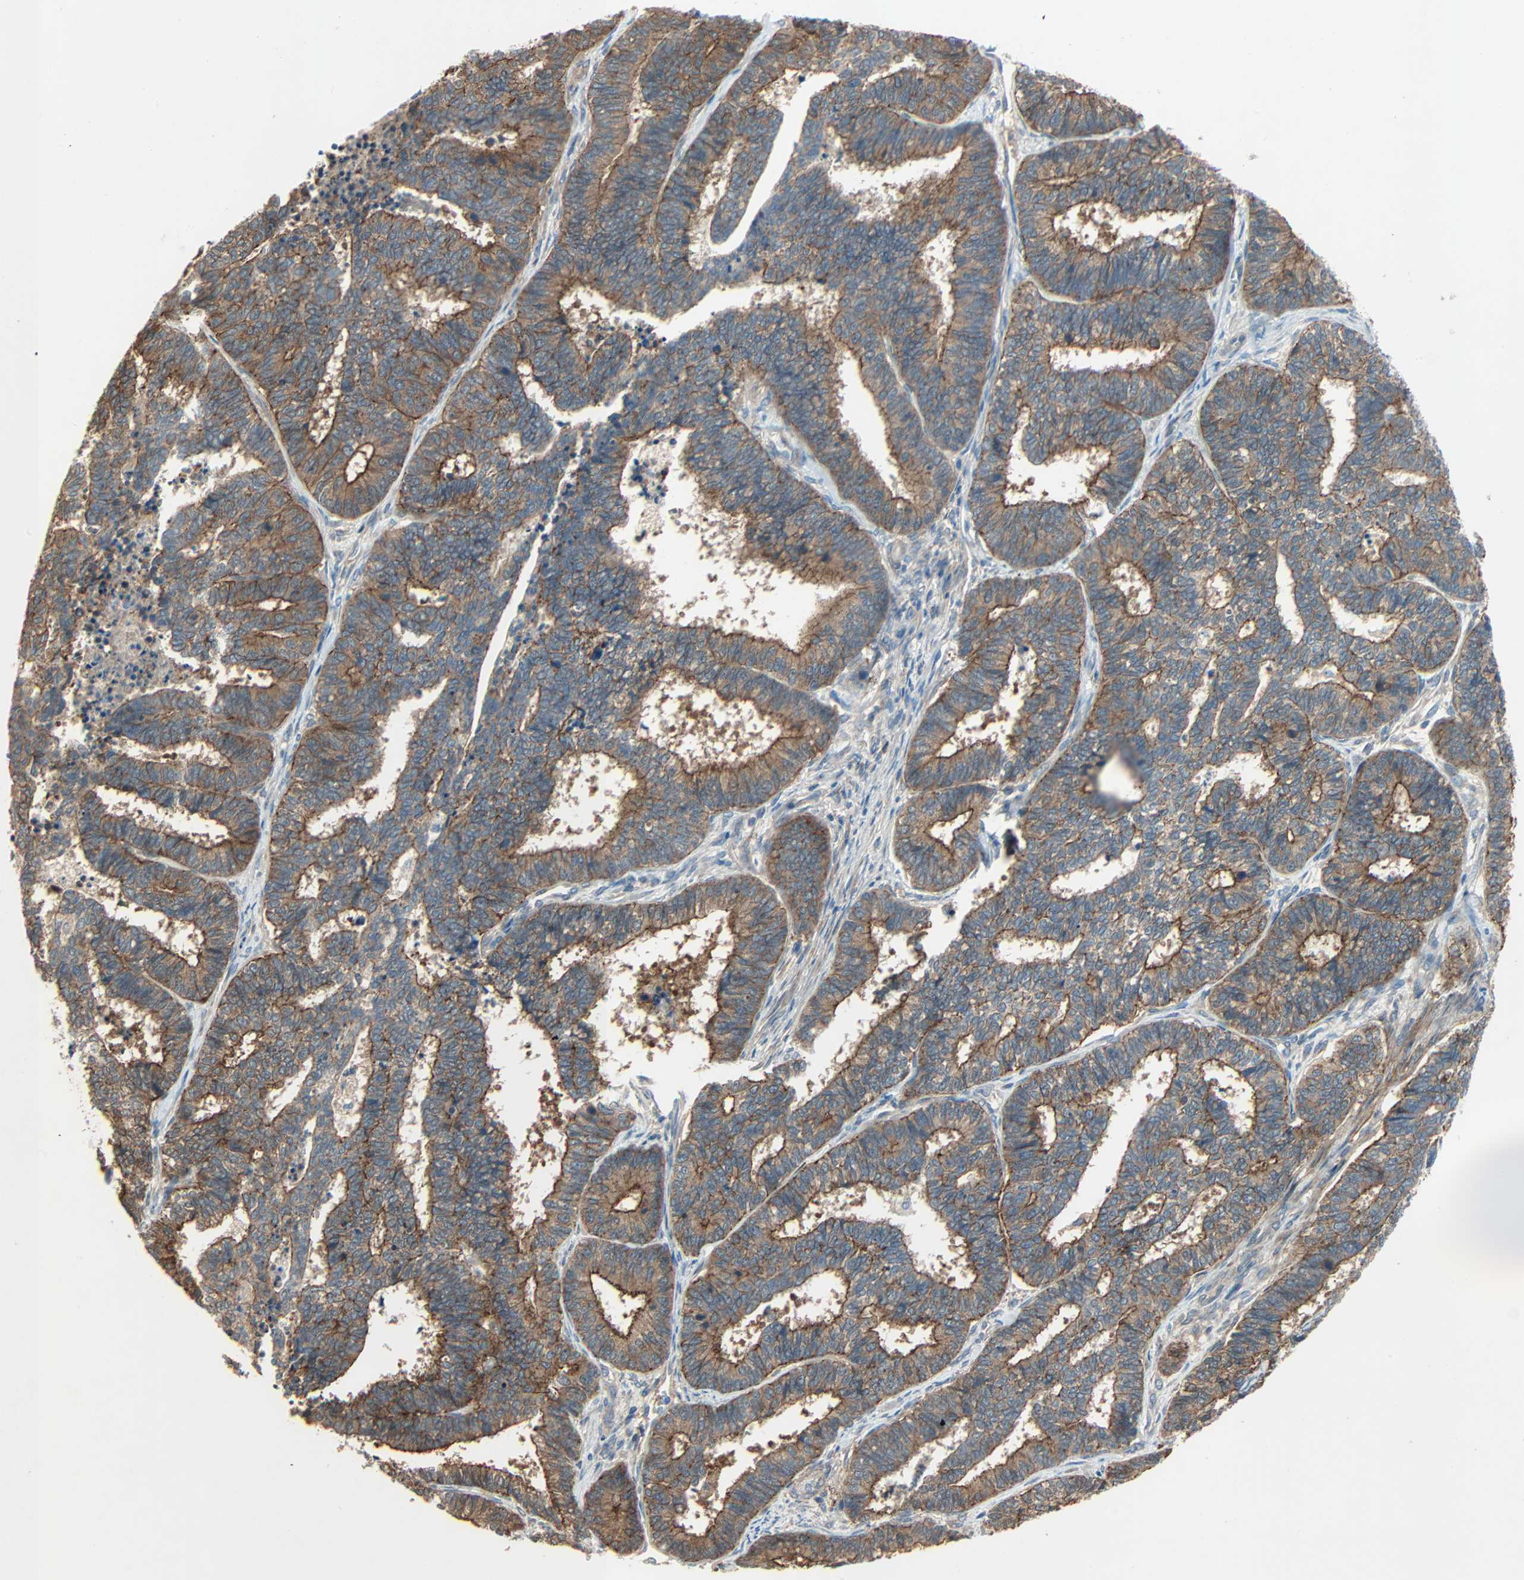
{"staining": {"intensity": "strong", "quantity": ">75%", "location": "cytoplasmic/membranous"}, "tissue": "endometrial cancer", "cell_type": "Tumor cells", "image_type": "cancer", "snomed": [{"axis": "morphology", "description": "Adenocarcinoma, NOS"}, {"axis": "topography", "description": "Endometrium"}], "caption": "Approximately >75% of tumor cells in endometrial cancer (adenocarcinoma) reveal strong cytoplasmic/membranous protein expression as visualized by brown immunohistochemical staining.", "gene": "TNFRSF12A", "patient": {"sex": "female", "age": 70}}